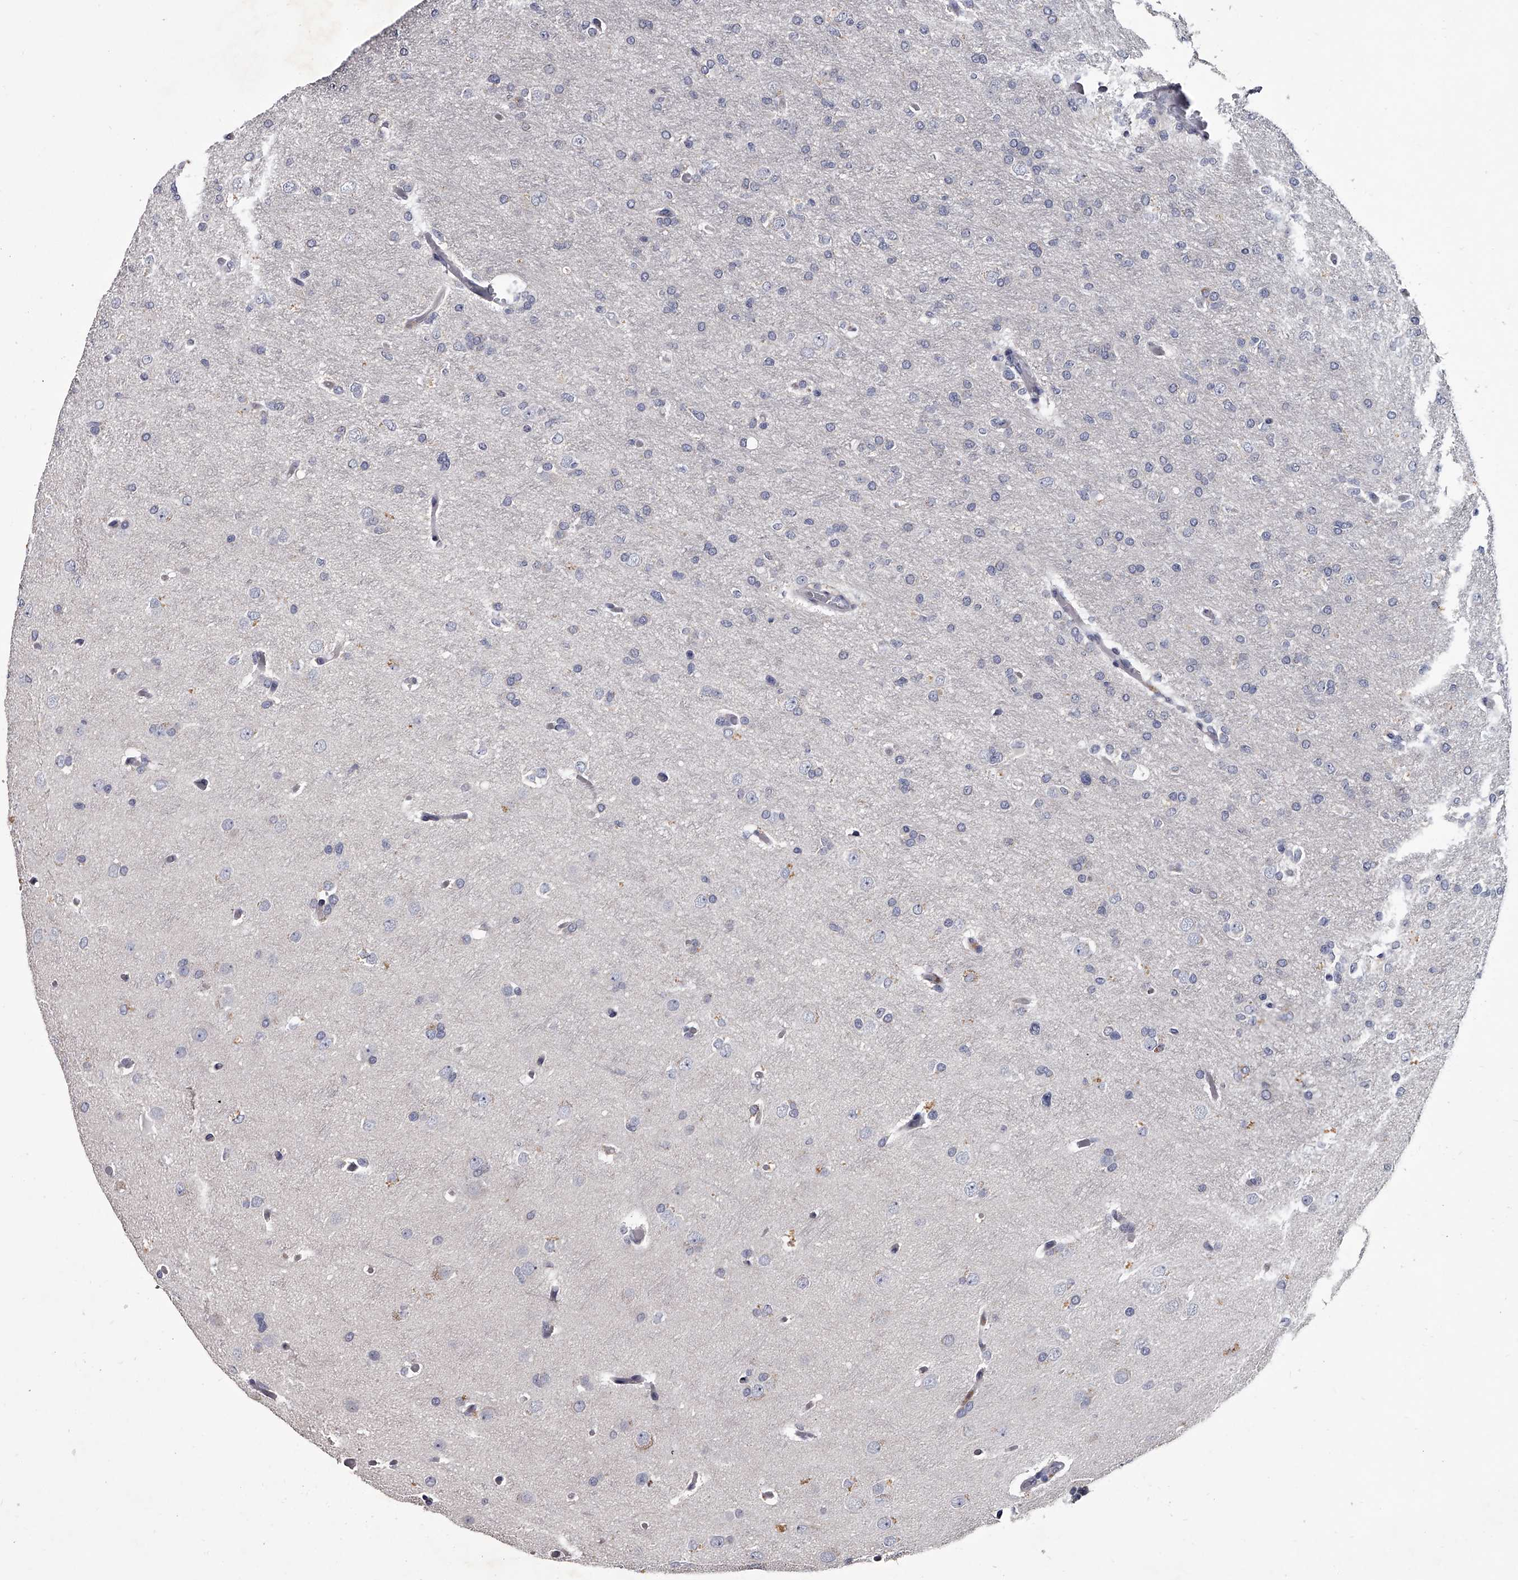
{"staining": {"intensity": "negative", "quantity": "none", "location": "none"}, "tissue": "glioma", "cell_type": "Tumor cells", "image_type": "cancer", "snomed": [{"axis": "morphology", "description": "Glioma, malignant, High grade"}, {"axis": "topography", "description": "Cerebral cortex"}], "caption": "A micrograph of human glioma is negative for staining in tumor cells. (Immunohistochemistry, brightfield microscopy, high magnification).", "gene": "GAPVD1", "patient": {"sex": "female", "age": 36}}